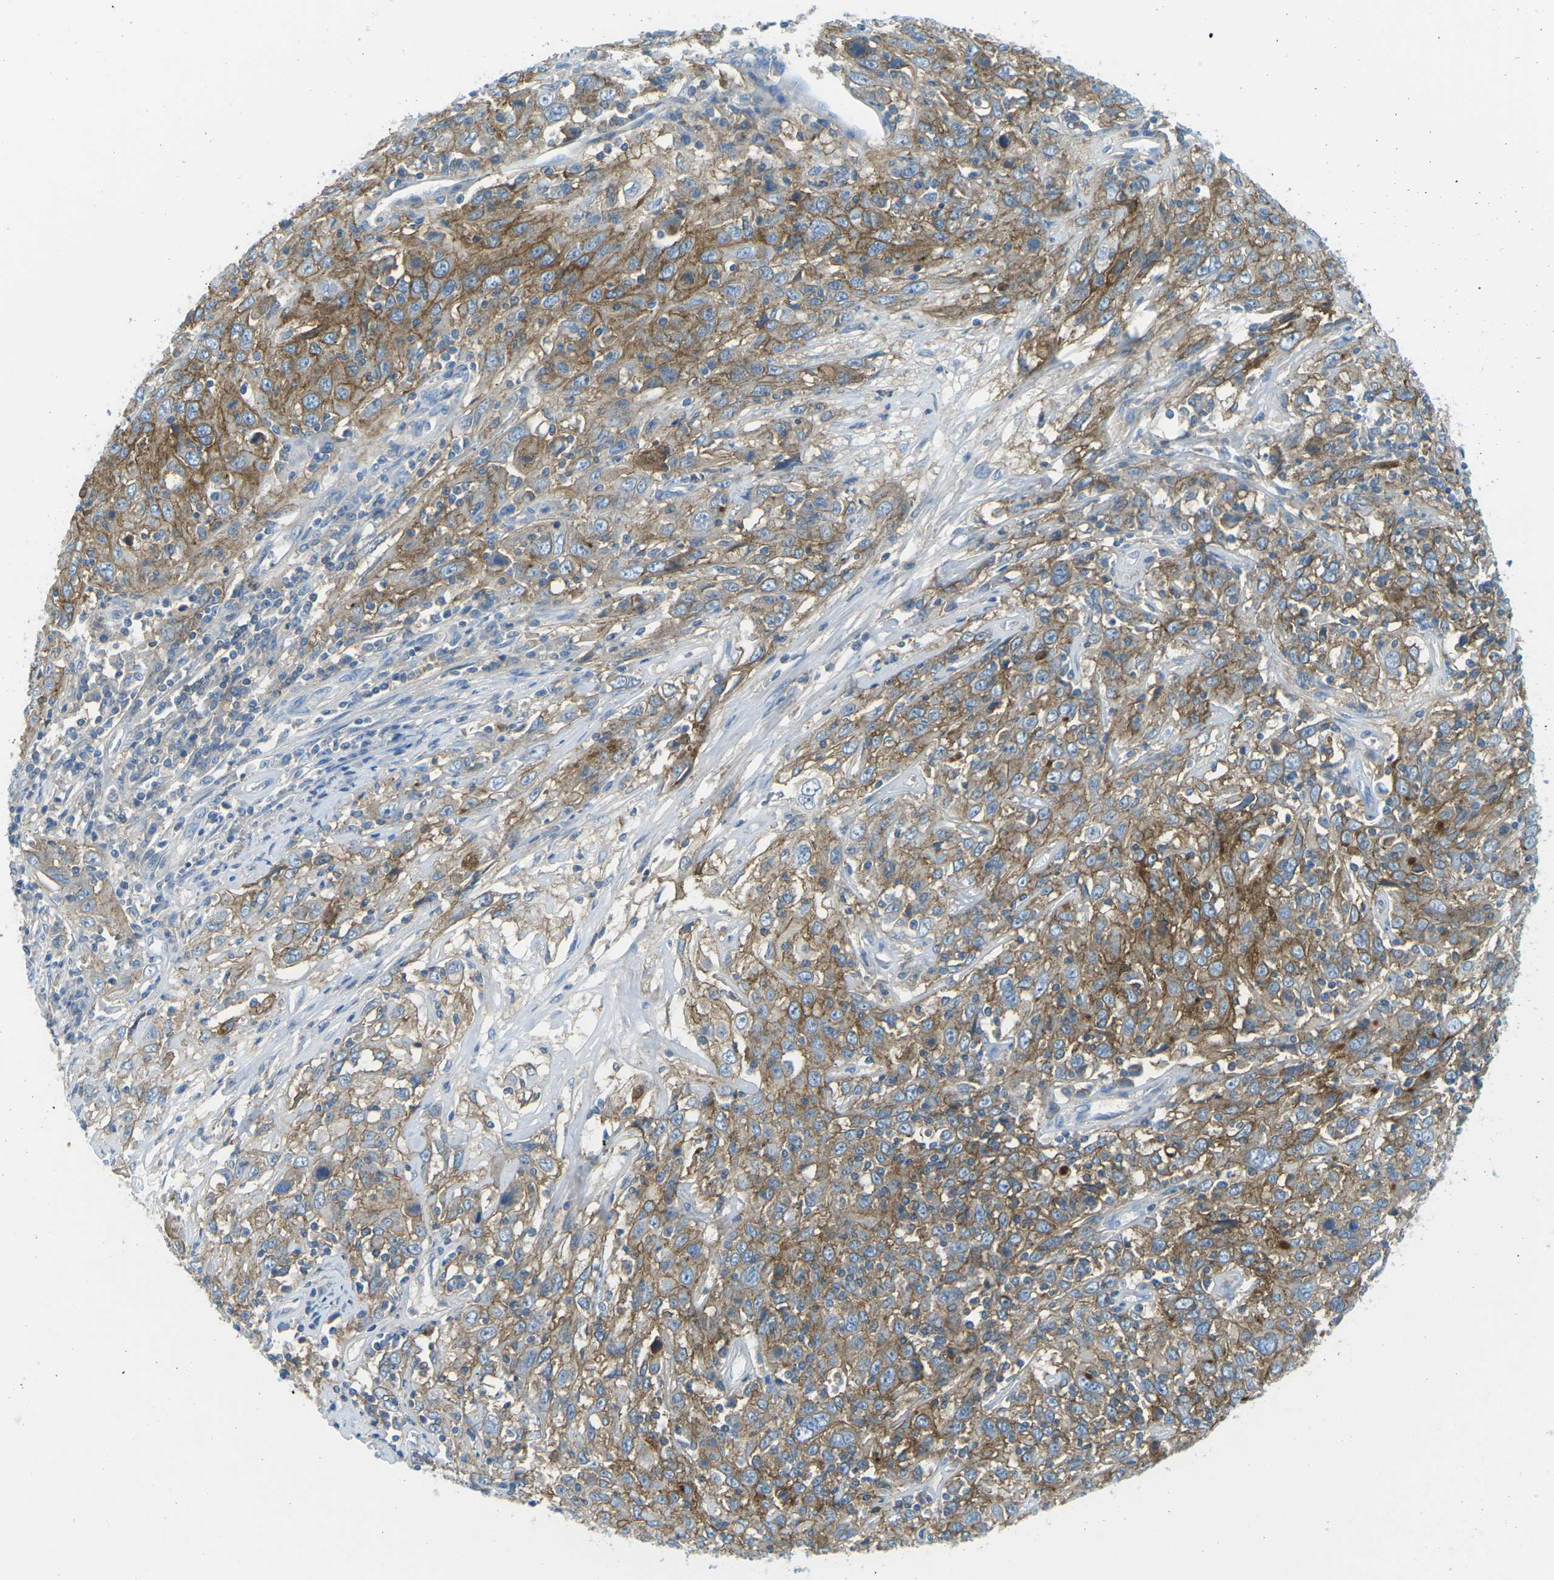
{"staining": {"intensity": "moderate", "quantity": ">75%", "location": "cytoplasmic/membranous"}, "tissue": "cervical cancer", "cell_type": "Tumor cells", "image_type": "cancer", "snomed": [{"axis": "morphology", "description": "Squamous cell carcinoma, NOS"}, {"axis": "topography", "description": "Cervix"}], "caption": "A histopathology image showing moderate cytoplasmic/membranous staining in approximately >75% of tumor cells in cervical cancer, as visualized by brown immunohistochemical staining.", "gene": "CD47", "patient": {"sex": "female", "age": 46}}